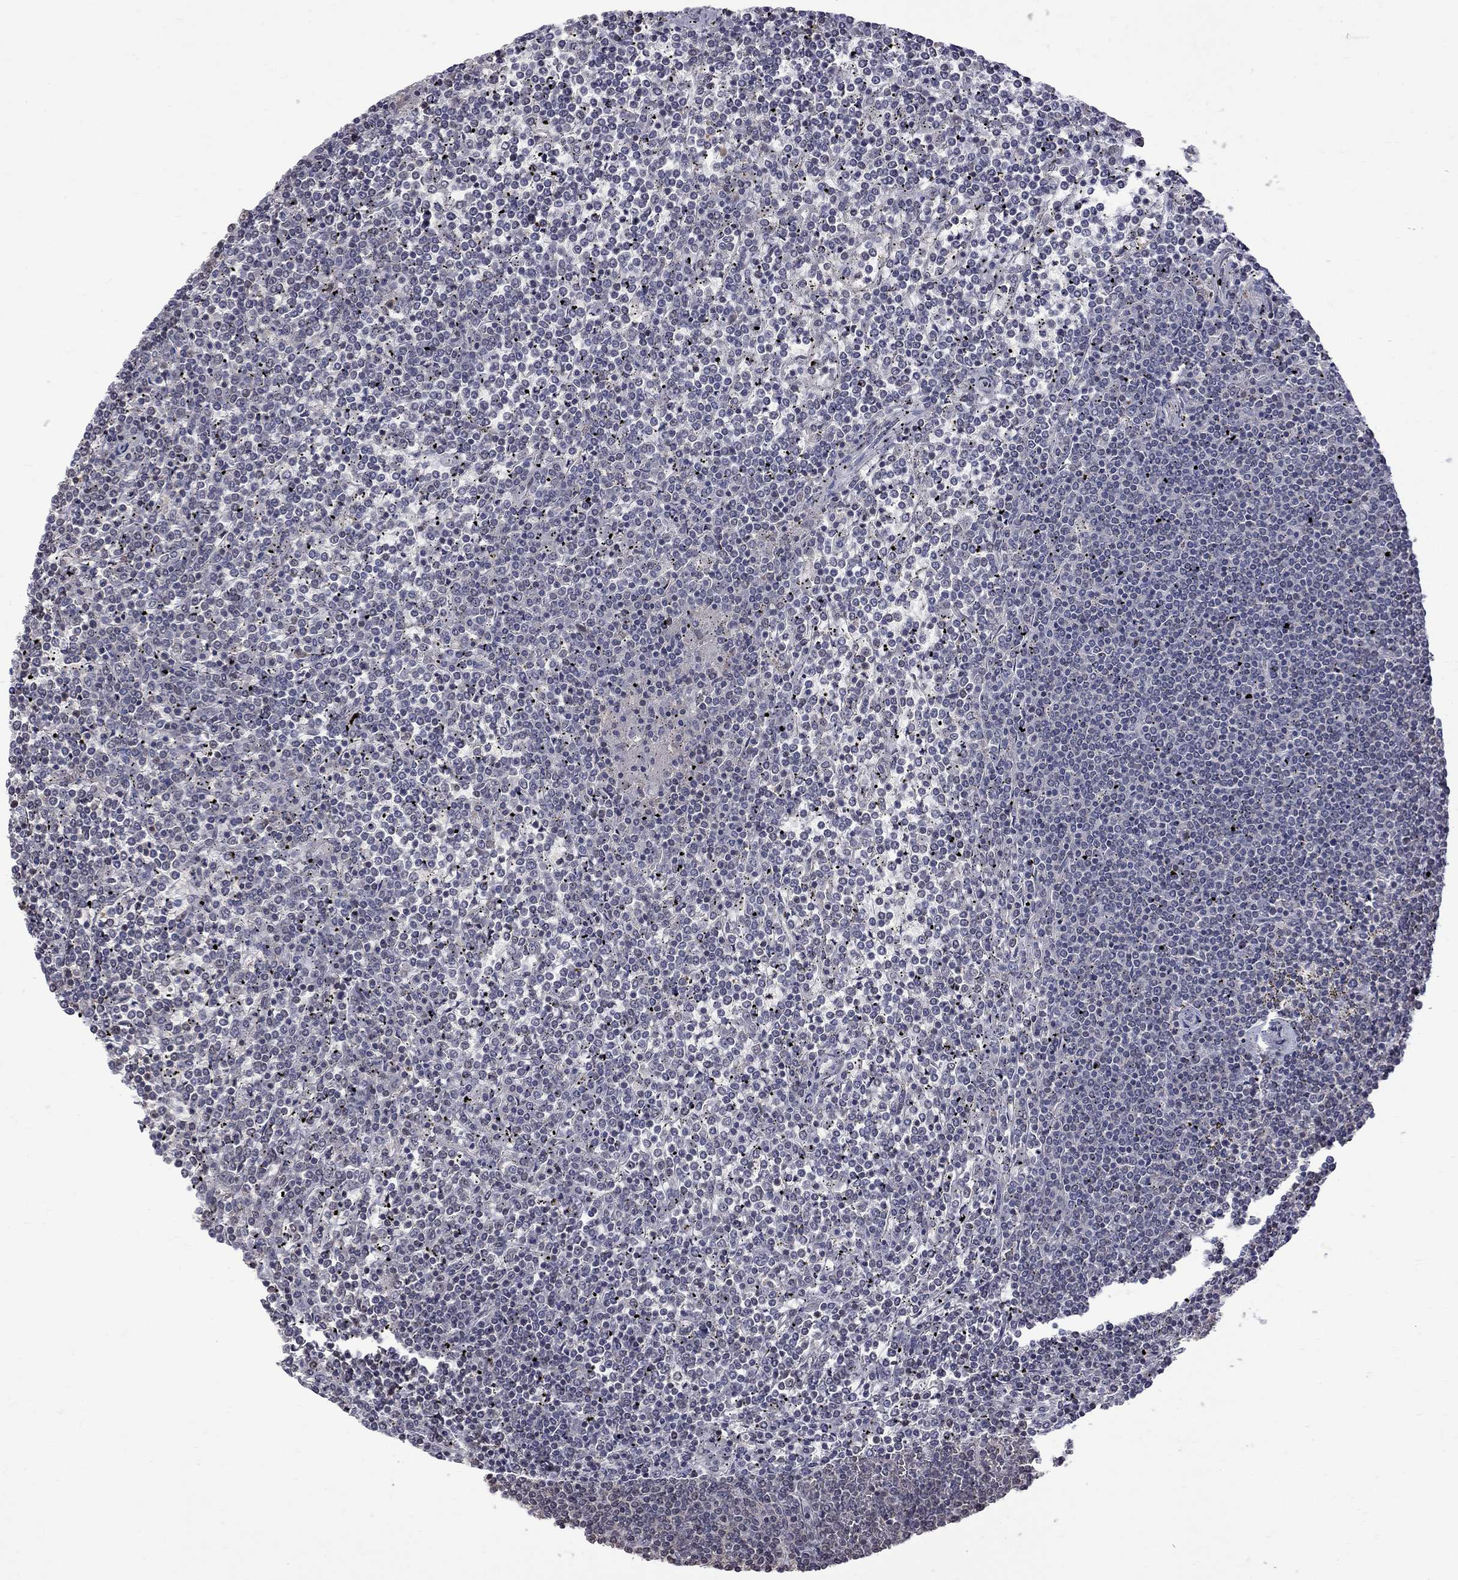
{"staining": {"intensity": "negative", "quantity": "none", "location": "none"}, "tissue": "lymphoma", "cell_type": "Tumor cells", "image_type": "cancer", "snomed": [{"axis": "morphology", "description": "Malignant lymphoma, non-Hodgkin's type, Low grade"}, {"axis": "topography", "description": "Spleen"}], "caption": "DAB (3,3'-diaminobenzidine) immunohistochemical staining of human lymphoma exhibits no significant positivity in tumor cells.", "gene": "RFWD3", "patient": {"sex": "female", "age": 19}}